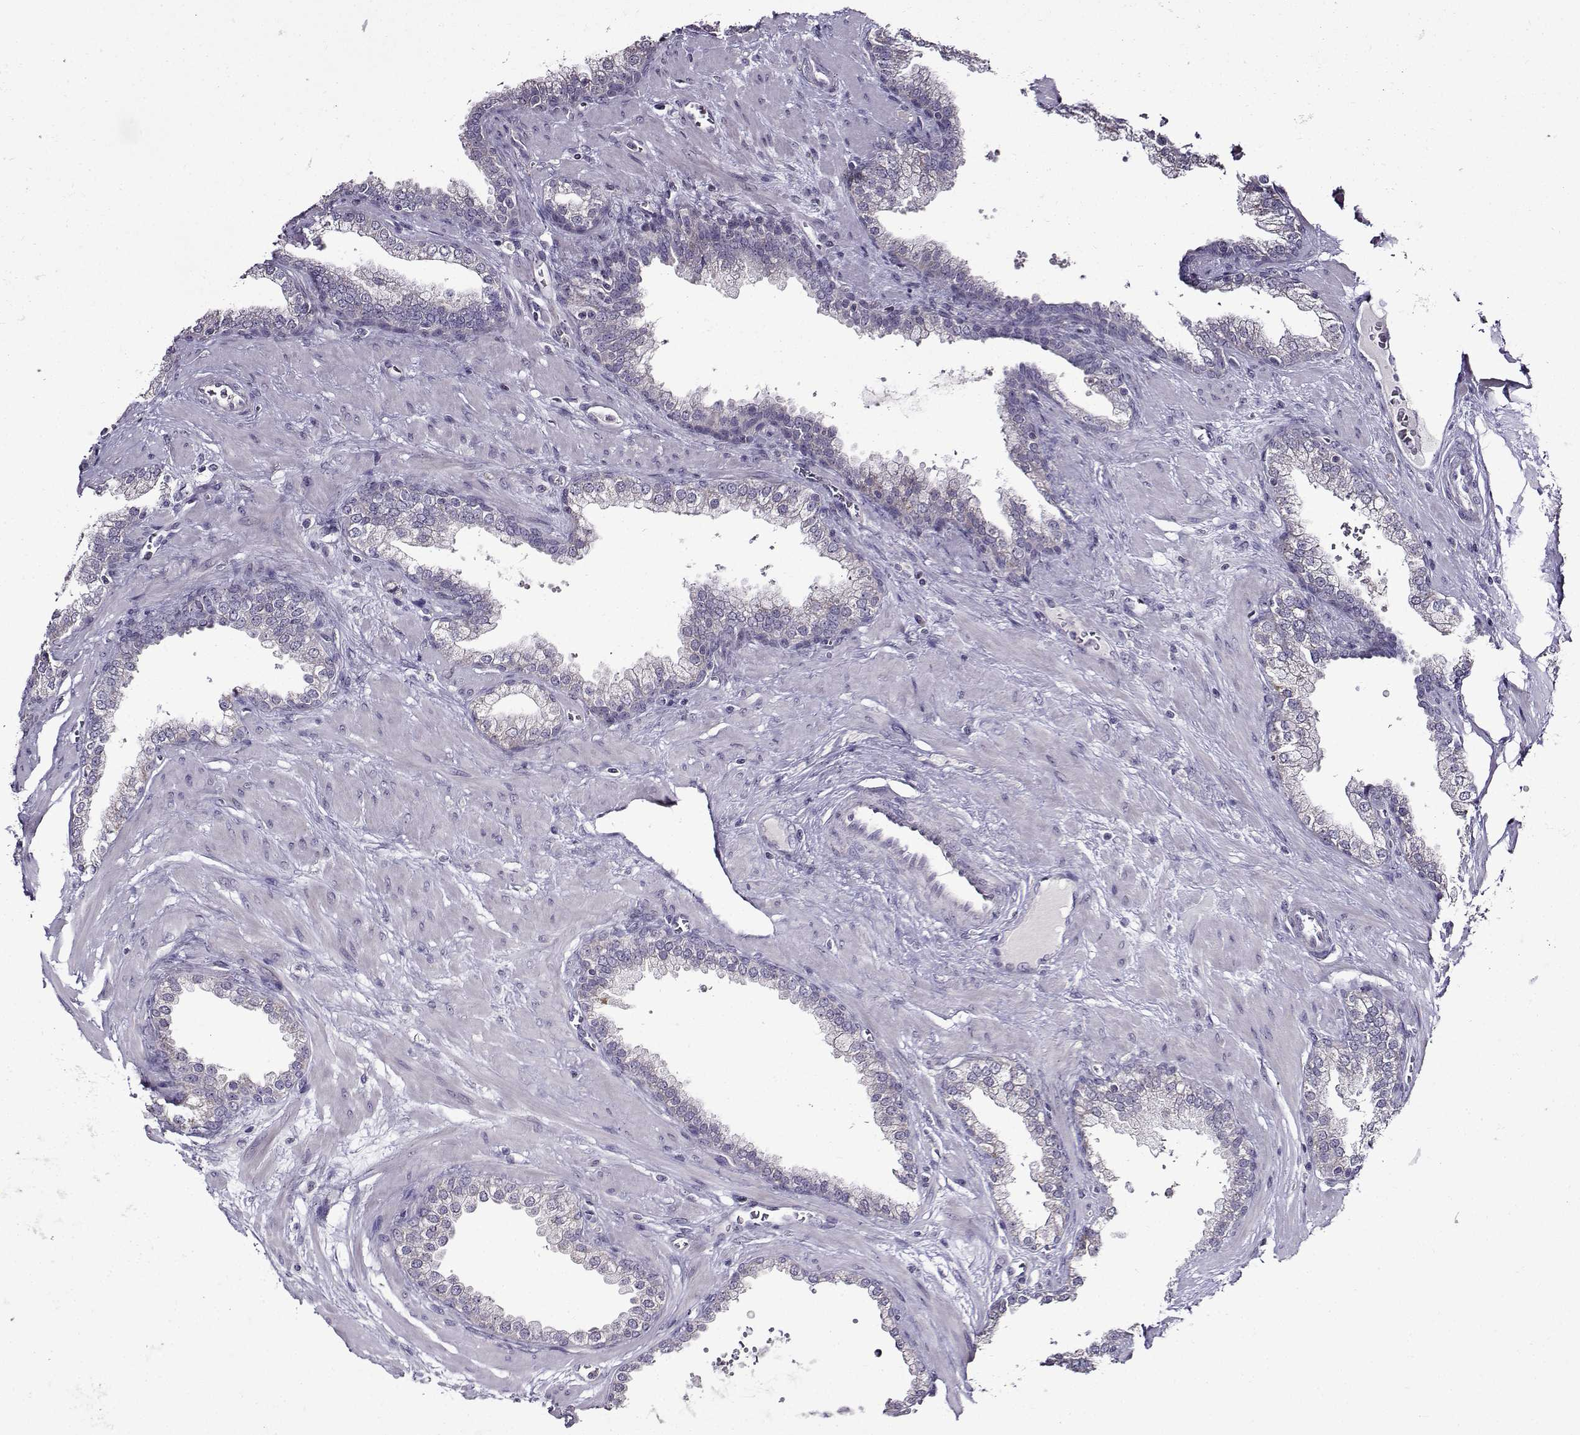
{"staining": {"intensity": "negative", "quantity": "none", "location": "none"}, "tissue": "prostate cancer", "cell_type": "Tumor cells", "image_type": "cancer", "snomed": [{"axis": "morphology", "description": "Adenocarcinoma, NOS"}, {"axis": "topography", "description": "Prostate"}], "caption": "This is an immunohistochemistry (IHC) photomicrograph of prostate cancer (adenocarcinoma). There is no positivity in tumor cells.", "gene": "TMEM266", "patient": {"sex": "male", "age": 67}}